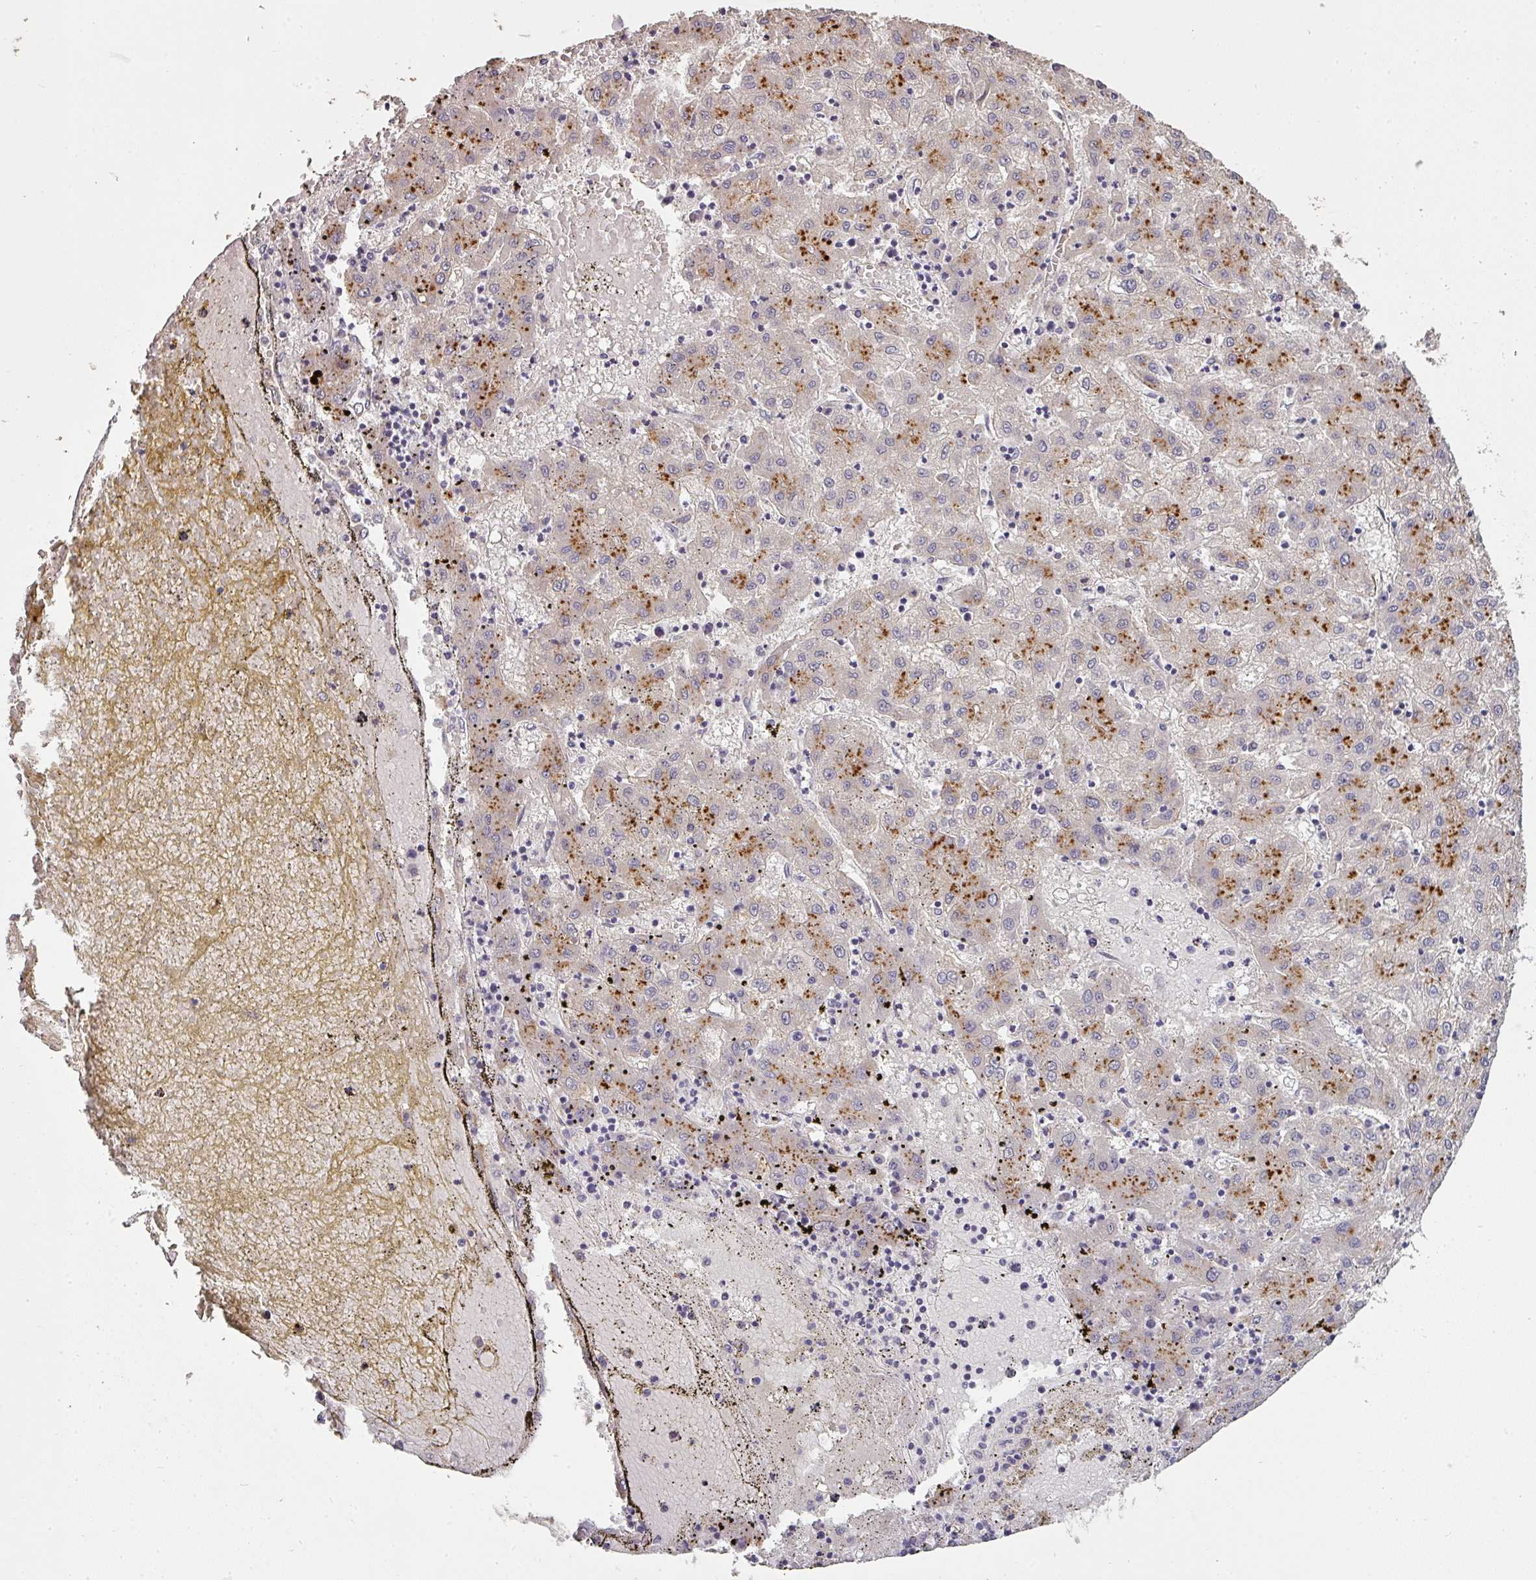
{"staining": {"intensity": "moderate", "quantity": "<25%", "location": "cytoplasmic/membranous"}, "tissue": "liver cancer", "cell_type": "Tumor cells", "image_type": "cancer", "snomed": [{"axis": "morphology", "description": "Carcinoma, Hepatocellular, NOS"}, {"axis": "topography", "description": "Liver"}], "caption": "IHC of human liver hepatocellular carcinoma reveals low levels of moderate cytoplasmic/membranous staining in approximately <25% of tumor cells.", "gene": "PCDH1", "patient": {"sex": "male", "age": 72}}